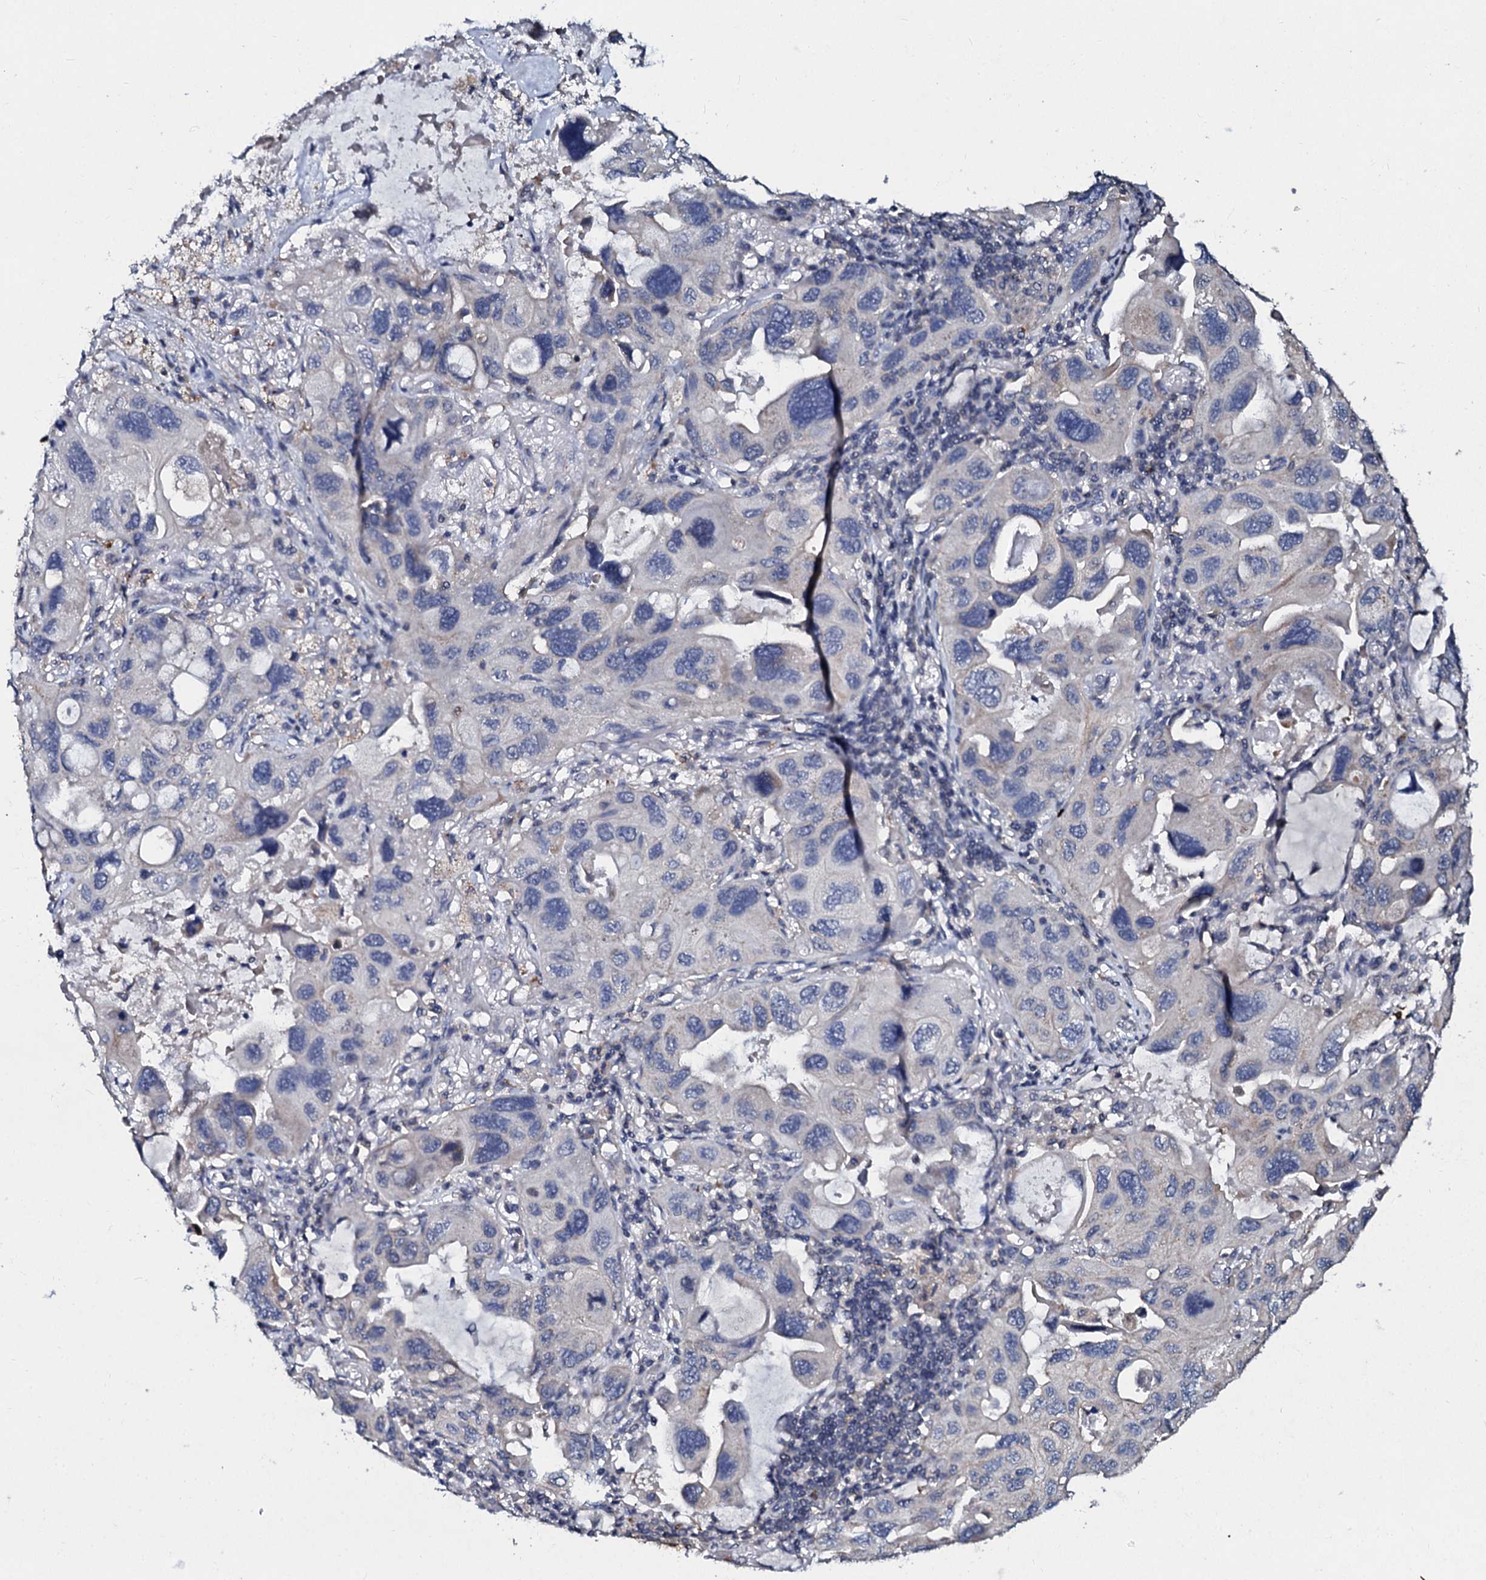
{"staining": {"intensity": "negative", "quantity": "none", "location": "none"}, "tissue": "lung cancer", "cell_type": "Tumor cells", "image_type": "cancer", "snomed": [{"axis": "morphology", "description": "Squamous cell carcinoma, NOS"}, {"axis": "topography", "description": "Lung"}], "caption": "This is a histopathology image of IHC staining of lung cancer (squamous cell carcinoma), which shows no positivity in tumor cells.", "gene": "SLC37A4", "patient": {"sex": "female", "age": 73}}